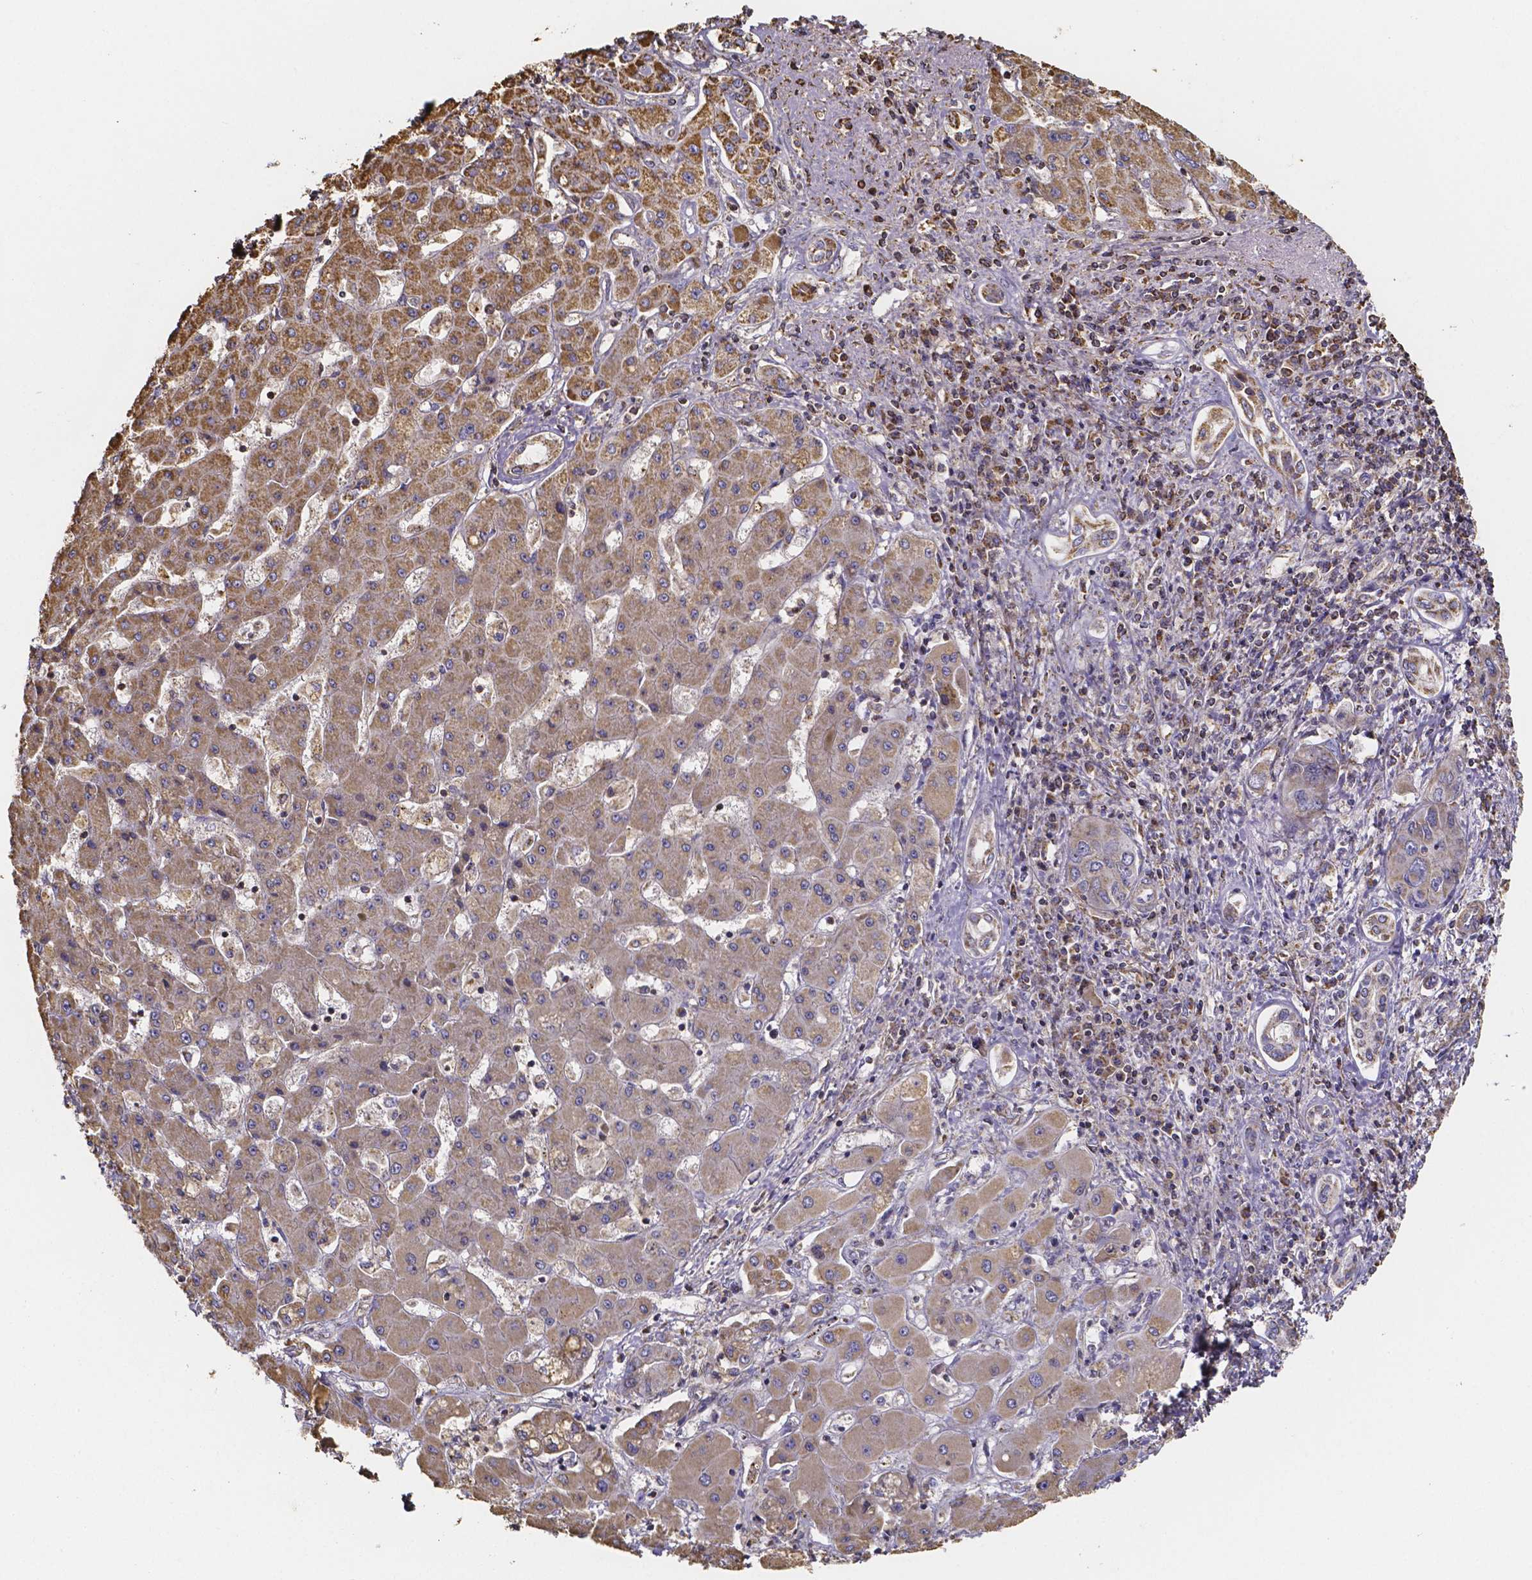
{"staining": {"intensity": "moderate", "quantity": ">75%", "location": "cytoplasmic/membranous"}, "tissue": "liver cancer", "cell_type": "Tumor cells", "image_type": "cancer", "snomed": [{"axis": "morphology", "description": "Cholangiocarcinoma"}, {"axis": "topography", "description": "Liver"}], "caption": "Moderate cytoplasmic/membranous staining for a protein is seen in approximately >75% of tumor cells of liver cancer (cholangiocarcinoma) using IHC.", "gene": "SLC35D2", "patient": {"sex": "male", "age": 67}}